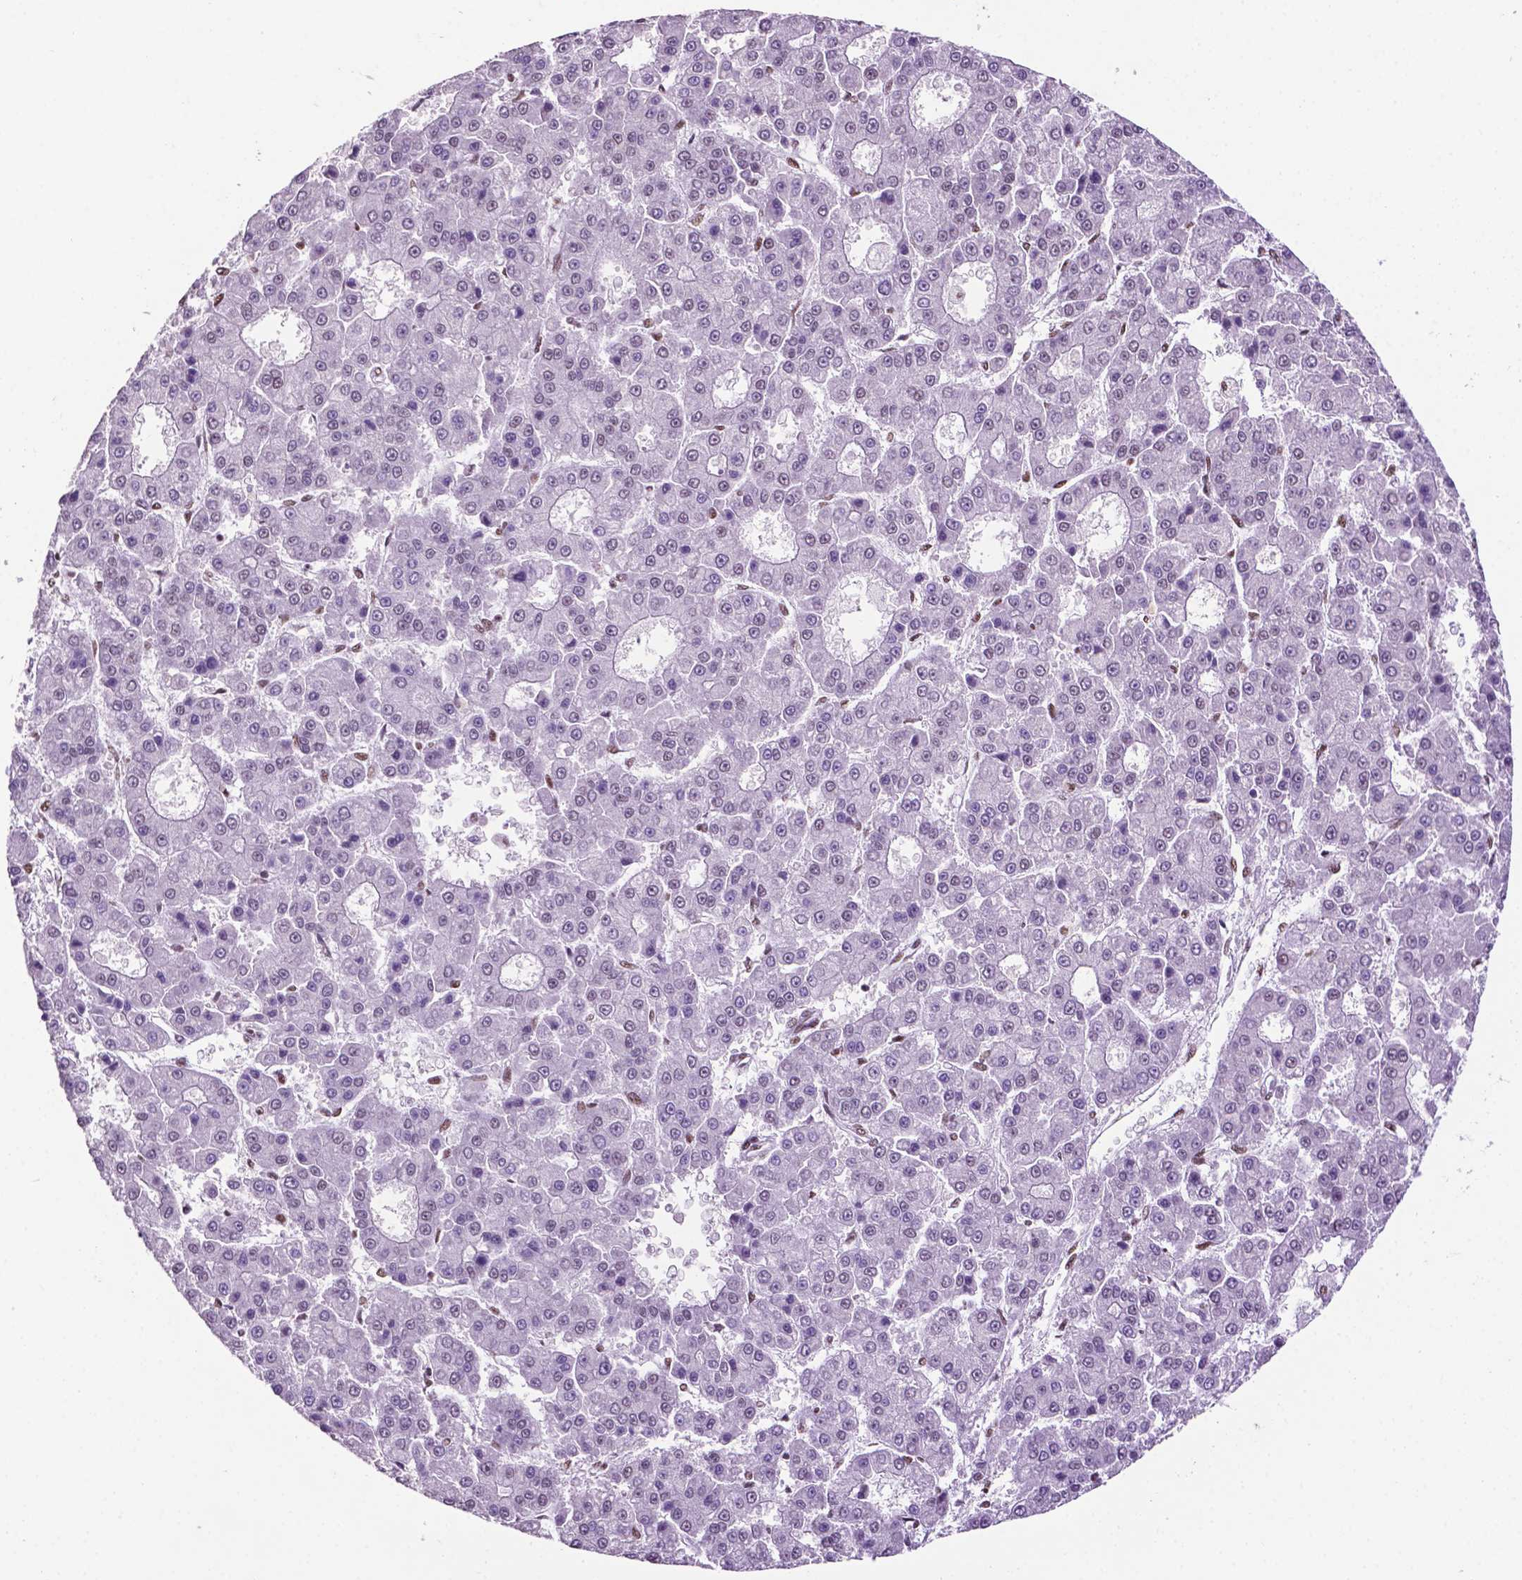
{"staining": {"intensity": "negative", "quantity": "none", "location": "none"}, "tissue": "liver cancer", "cell_type": "Tumor cells", "image_type": "cancer", "snomed": [{"axis": "morphology", "description": "Carcinoma, Hepatocellular, NOS"}, {"axis": "topography", "description": "Liver"}], "caption": "This is an IHC micrograph of liver cancer (hepatocellular carcinoma). There is no positivity in tumor cells.", "gene": "CCAR2", "patient": {"sex": "male", "age": 70}}